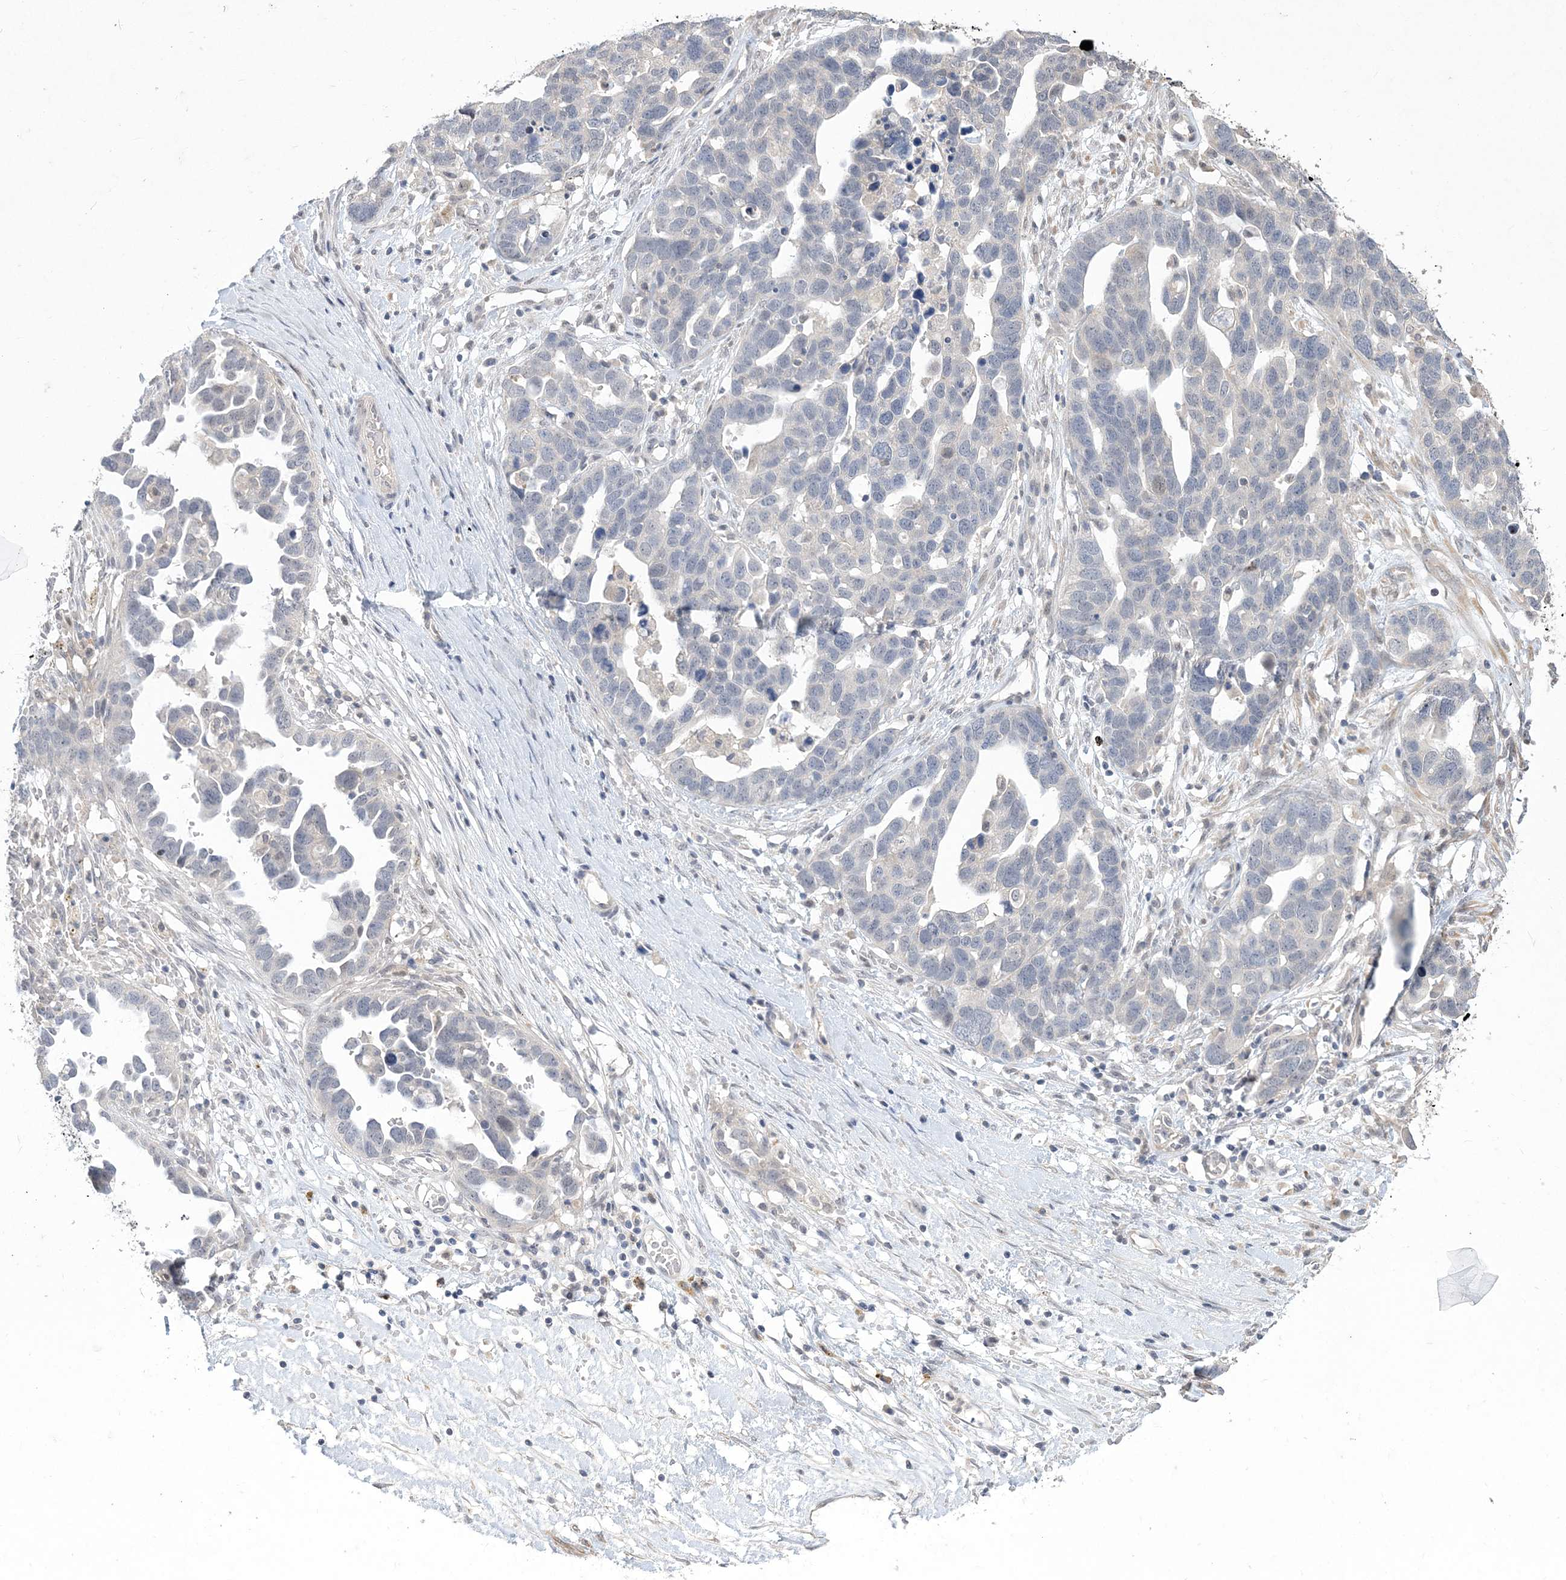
{"staining": {"intensity": "negative", "quantity": "none", "location": "none"}, "tissue": "ovarian cancer", "cell_type": "Tumor cells", "image_type": "cancer", "snomed": [{"axis": "morphology", "description": "Cystadenocarcinoma, serous, NOS"}, {"axis": "topography", "description": "Ovary"}], "caption": "A high-resolution micrograph shows immunohistochemistry (IHC) staining of ovarian serous cystadenocarcinoma, which reveals no significant positivity in tumor cells.", "gene": "TSPEAR", "patient": {"sex": "female", "age": 54}}